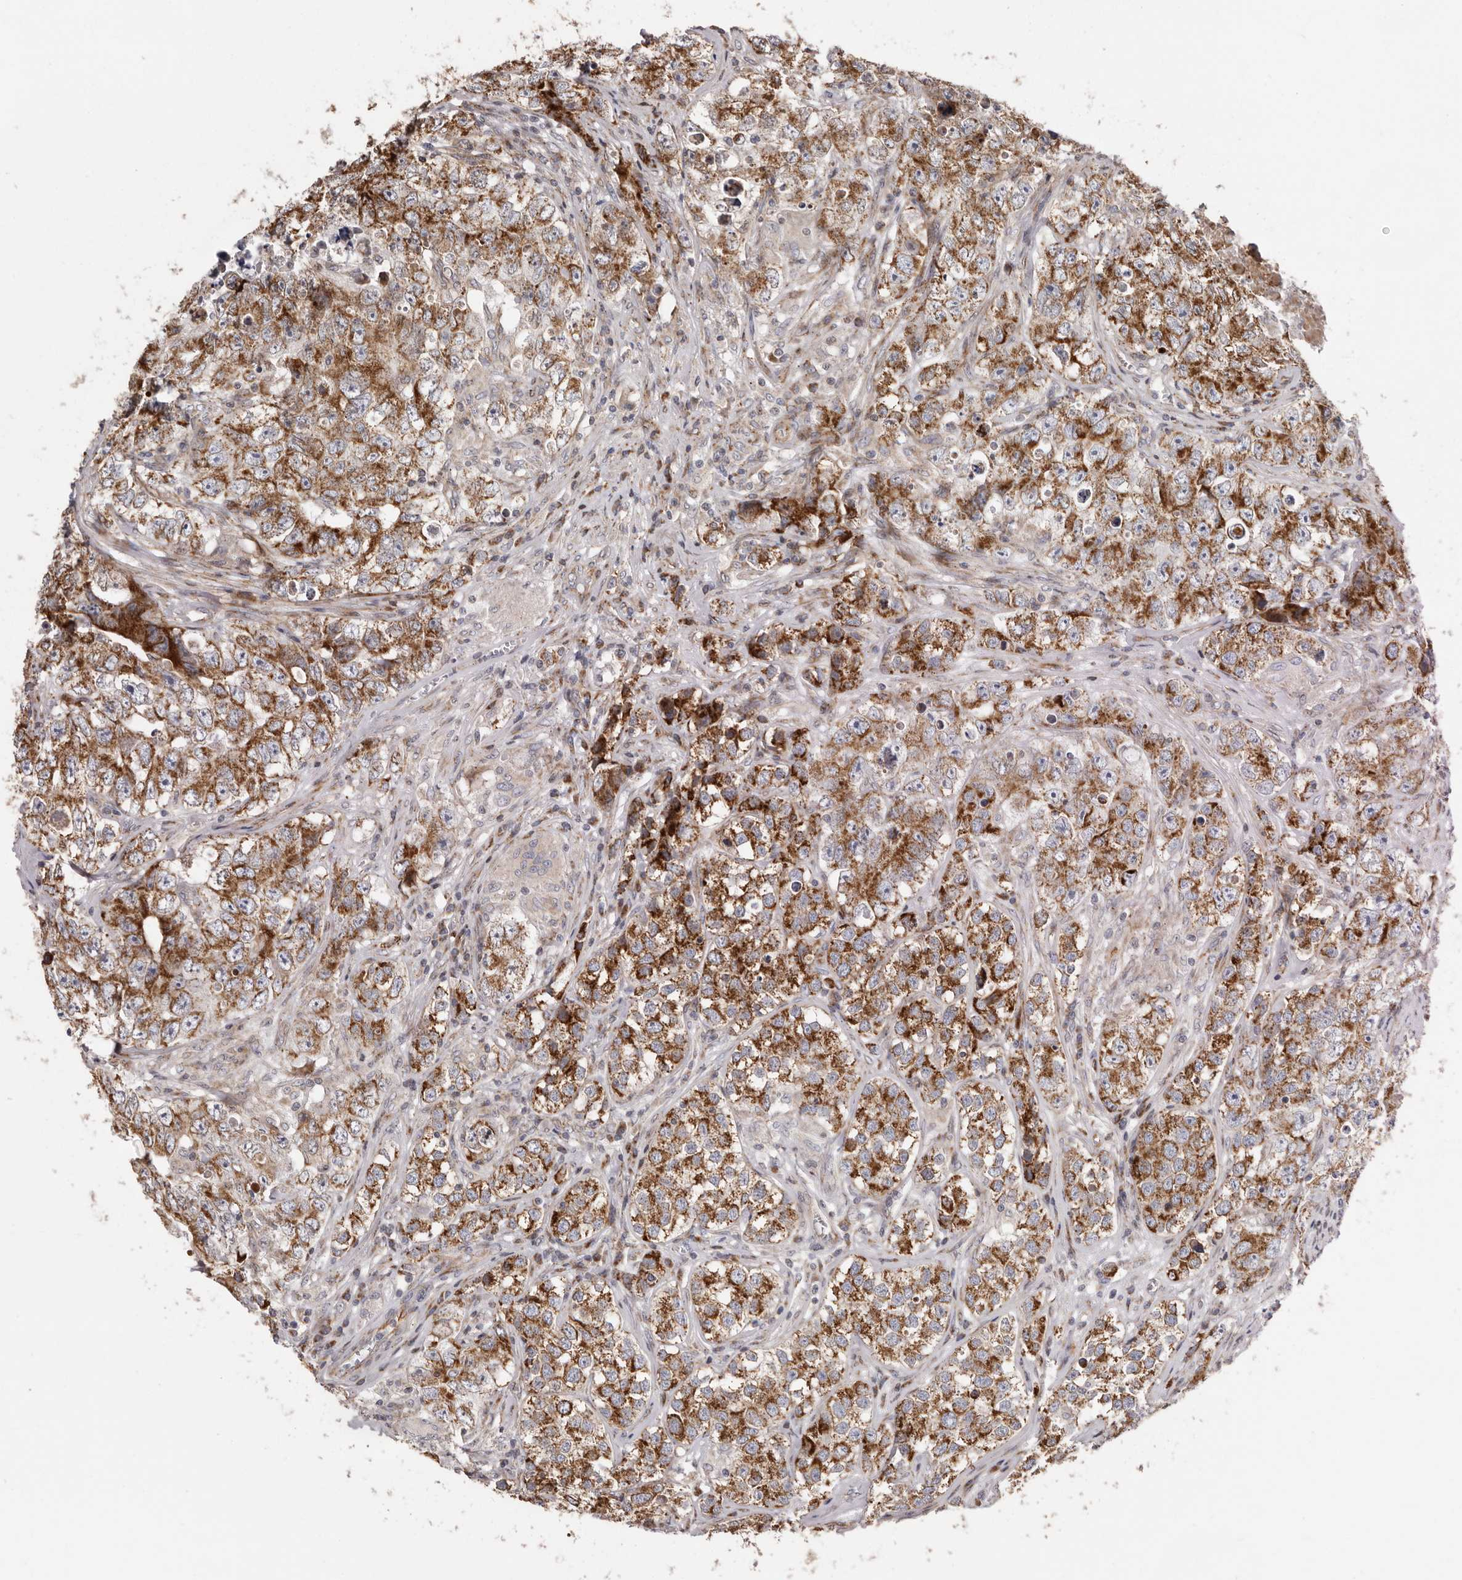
{"staining": {"intensity": "strong", "quantity": "25%-75%", "location": "cytoplasmic/membranous"}, "tissue": "testis cancer", "cell_type": "Tumor cells", "image_type": "cancer", "snomed": [{"axis": "morphology", "description": "Seminoma, NOS"}, {"axis": "morphology", "description": "Carcinoma, Embryonal, NOS"}, {"axis": "topography", "description": "Testis"}], "caption": "Strong cytoplasmic/membranous expression for a protein is appreciated in about 25%-75% of tumor cells of testis embryonal carcinoma using IHC.", "gene": "TIMM17B", "patient": {"sex": "male", "age": 43}}